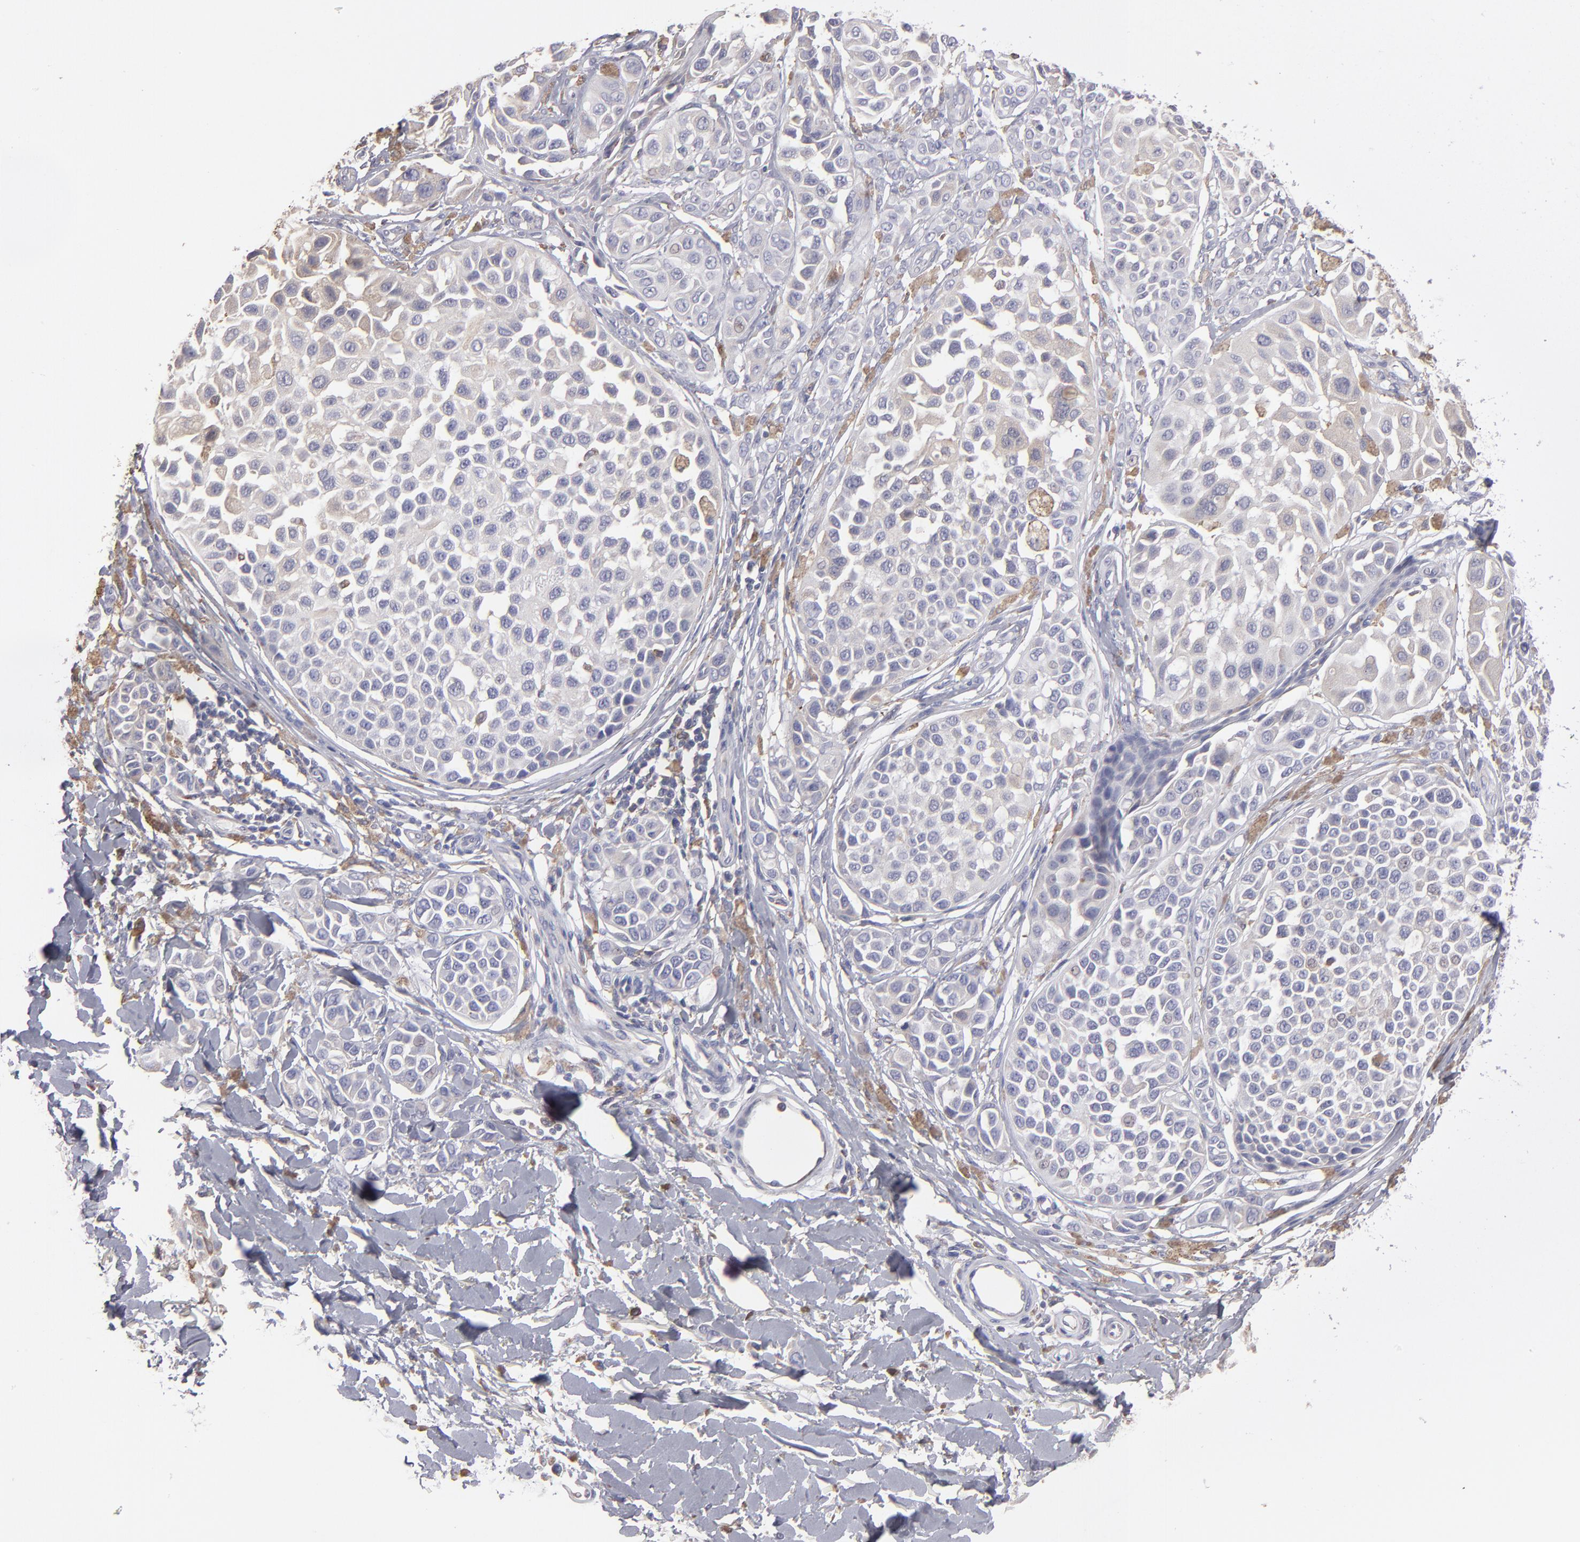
{"staining": {"intensity": "negative", "quantity": "none", "location": "none"}, "tissue": "melanoma", "cell_type": "Tumor cells", "image_type": "cancer", "snomed": [{"axis": "morphology", "description": "Malignant melanoma, NOS"}, {"axis": "topography", "description": "Skin"}], "caption": "Human melanoma stained for a protein using immunohistochemistry shows no staining in tumor cells.", "gene": "CALR", "patient": {"sex": "female", "age": 38}}